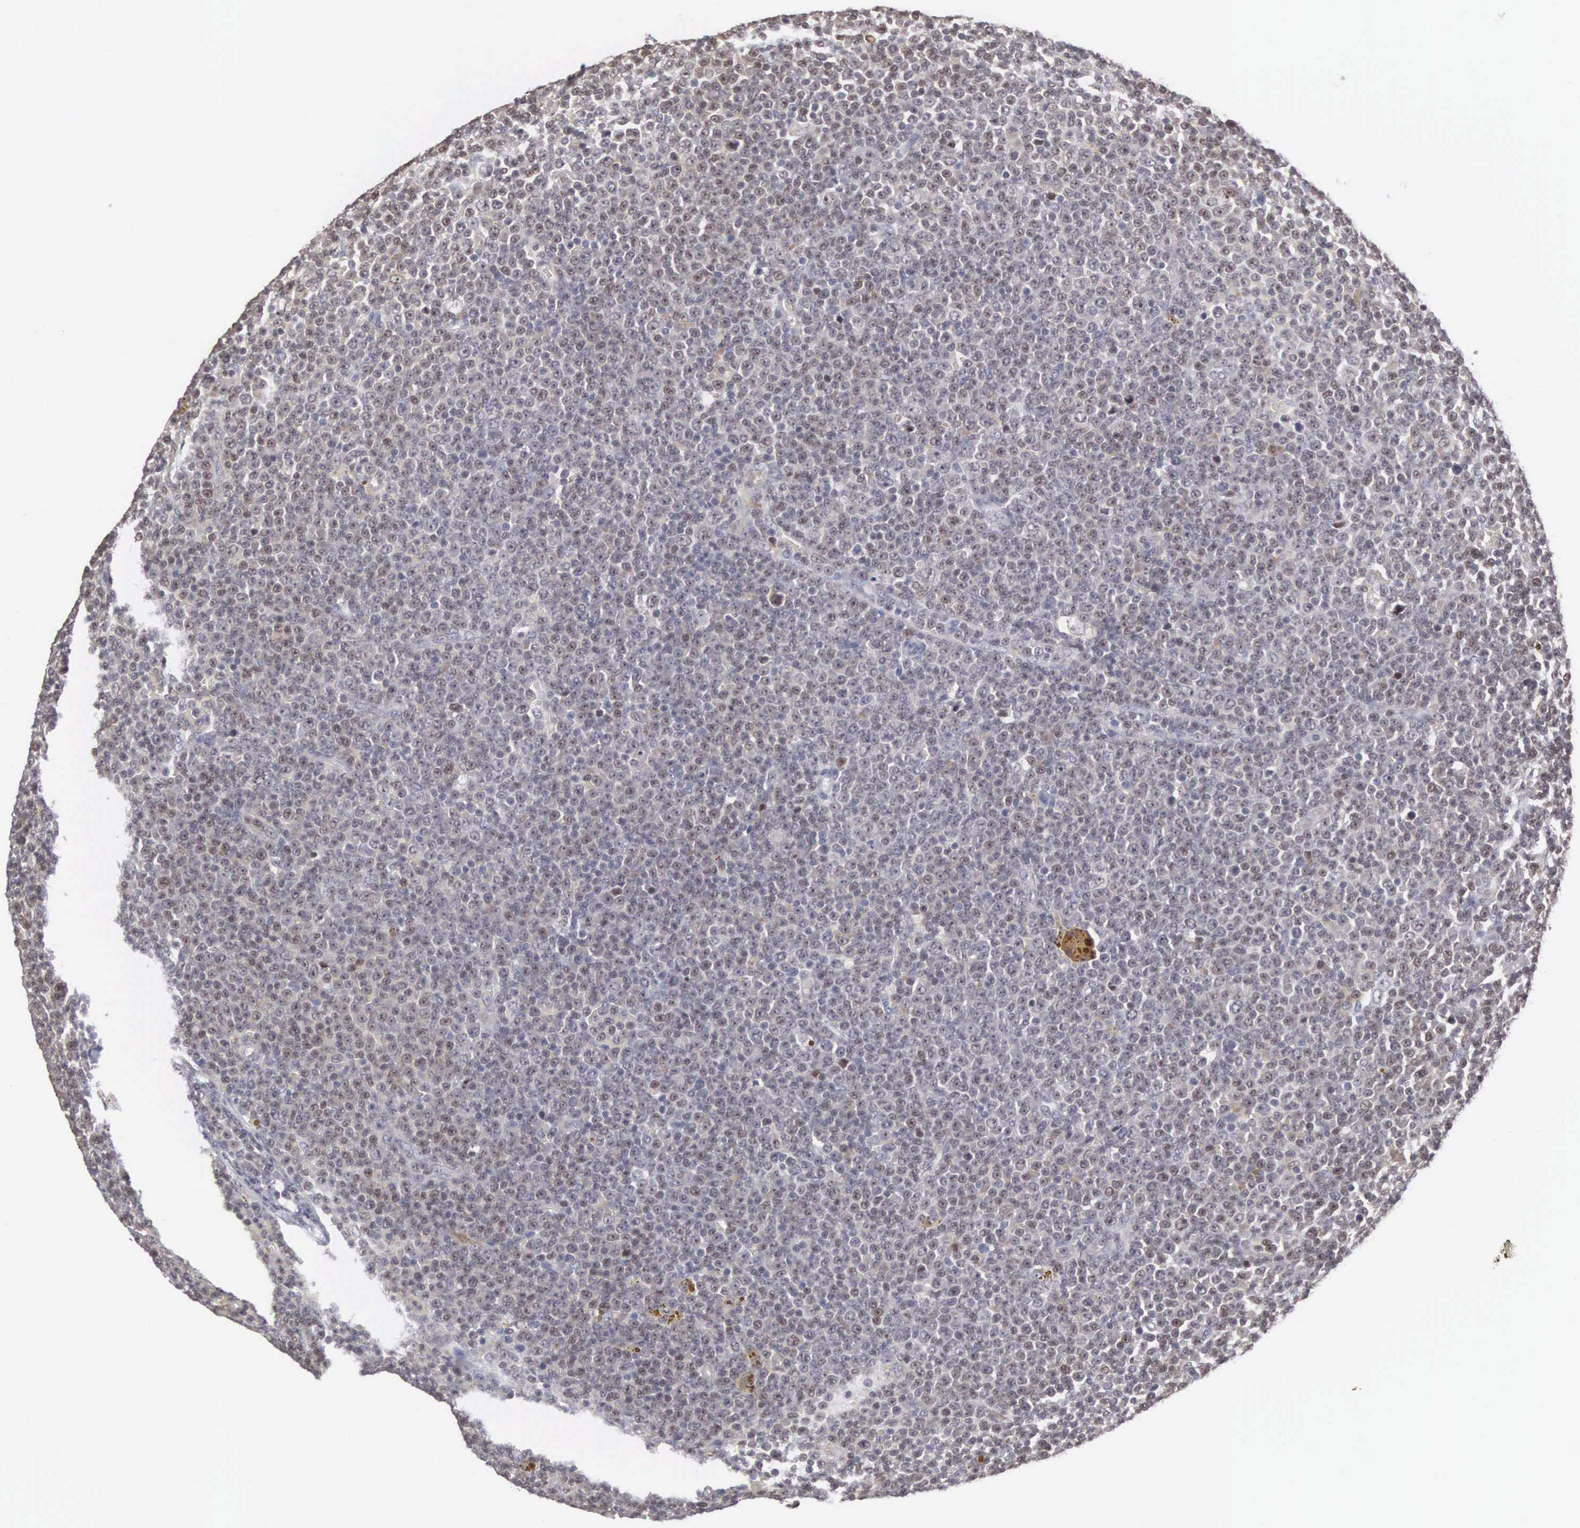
{"staining": {"intensity": "weak", "quantity": "25%-75%", "location": "cytoplasmic/membranous"}, "tissue": "lymphoma", "cell_type": "Tumor cells", "image_type": "cancer", "snomed": [{"axis": "morphology", "description": "Malignant lymphoma, non-Hodgkin's type, Low grade"}, {"axis": "topography", "description": "Lymph node"}], "caption": "The micrograph demonstrates staining of malignant lymphoma, non-Hodgkin's type (low-grade), revealing weak cytoplasmic/membranous protein staining (brown color) within tumor cells.", "gene": "ACOT4", "patient": {"sex": "male", "age": 50}}